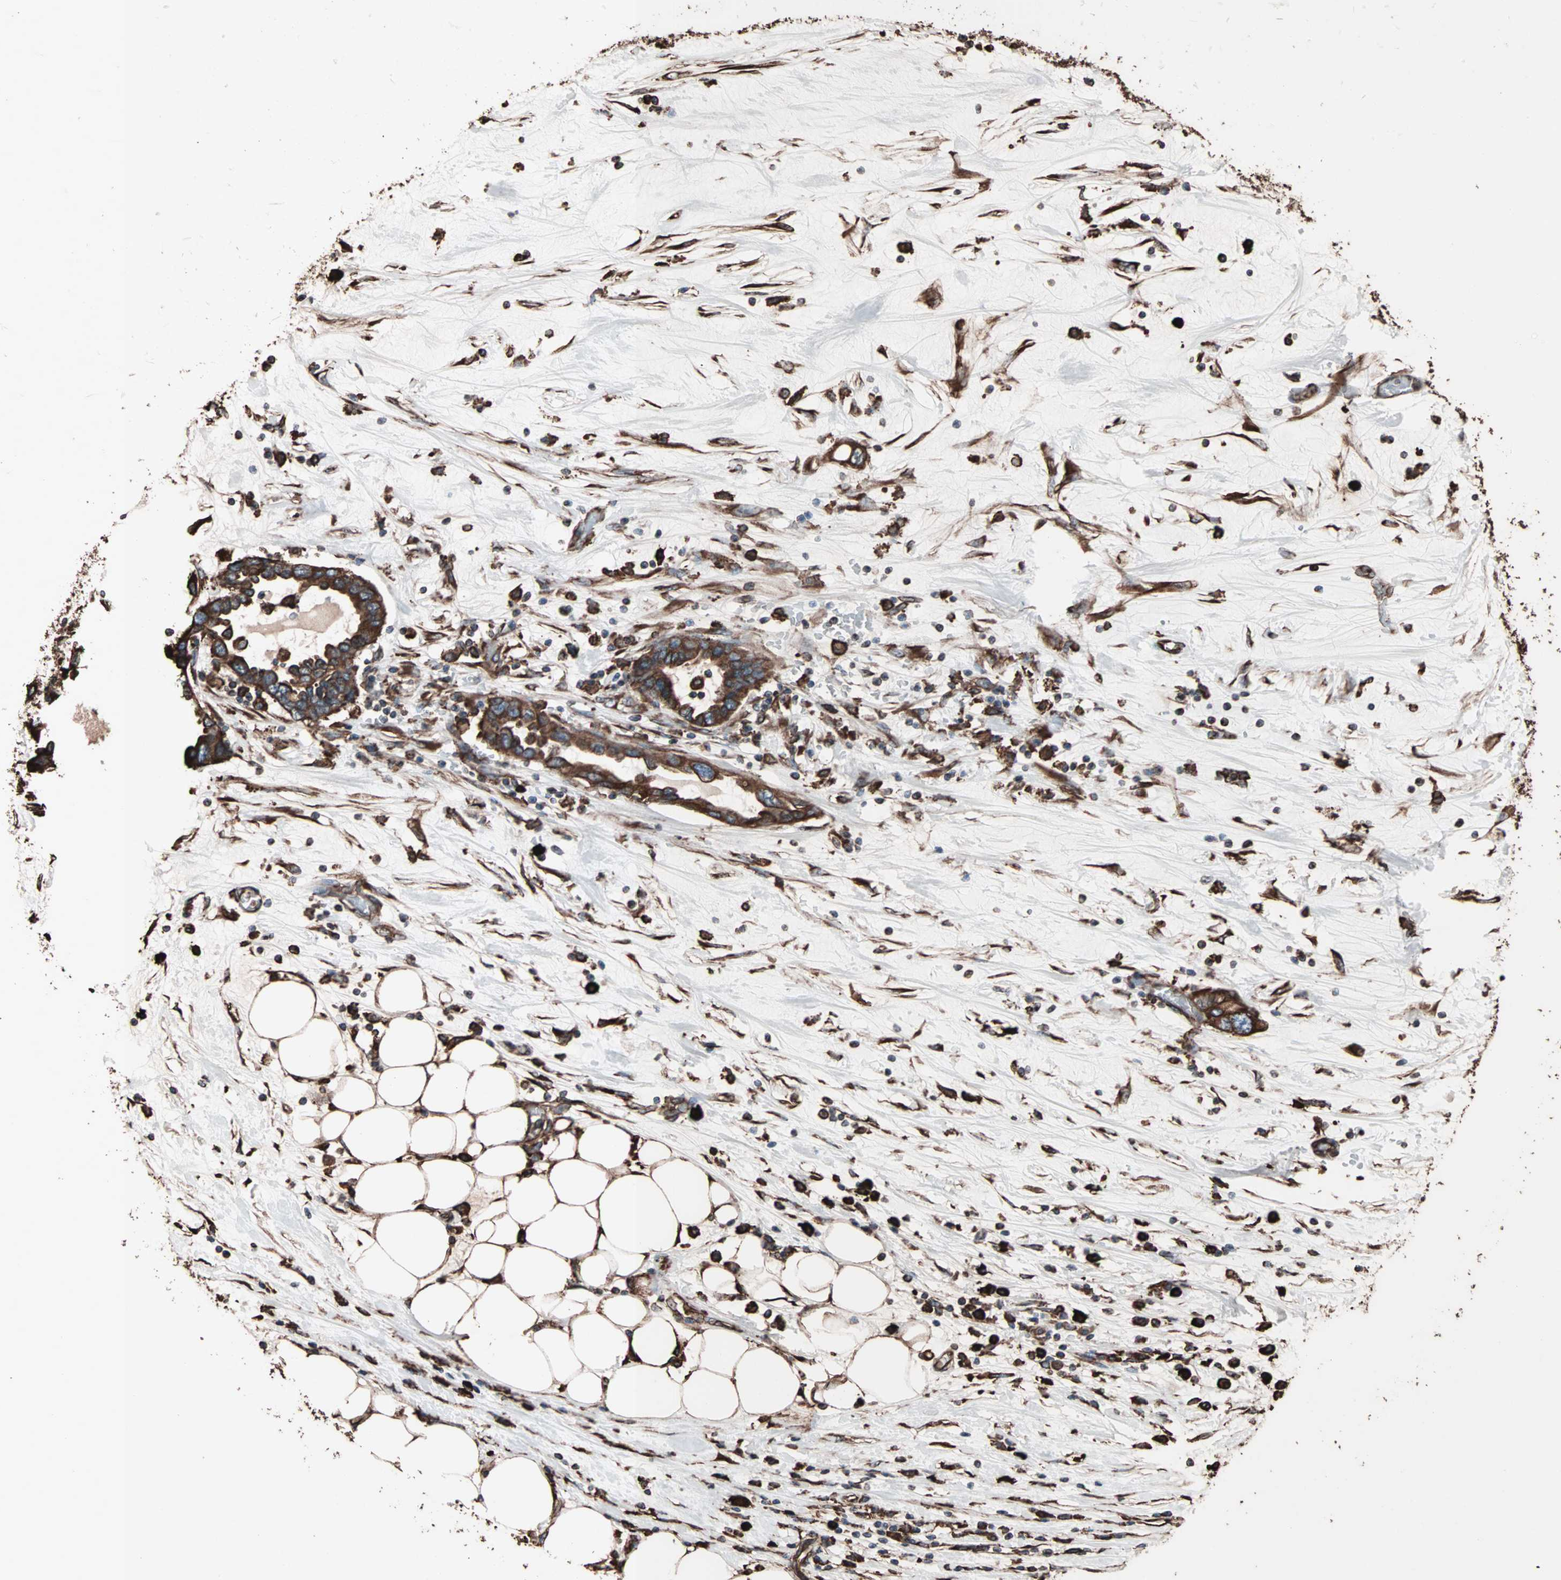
{"staining": {"intensity": "strong", "quantity": ">75%", "location": "cytoplasmic/membranous"}, "tissue": "pancreatic cancer", "cell_type": "Tumor cells", "image_type": "cancer", "snomed": [{"axis": "morphology", "description": "Adenocarcinoma, NOS"}, {"axis": "topography", "description": "Pancreas"}], "caption": "IHC photomicrograph of pancreatic cancer (adenocarcinoma) stained for a protein (brown), which displays high levels of strong cytoplasmic/membranous staining in about >75% of tumor cells.", "gene": "HSP90B1", "patient": {"sex": "female", "age": 57}}